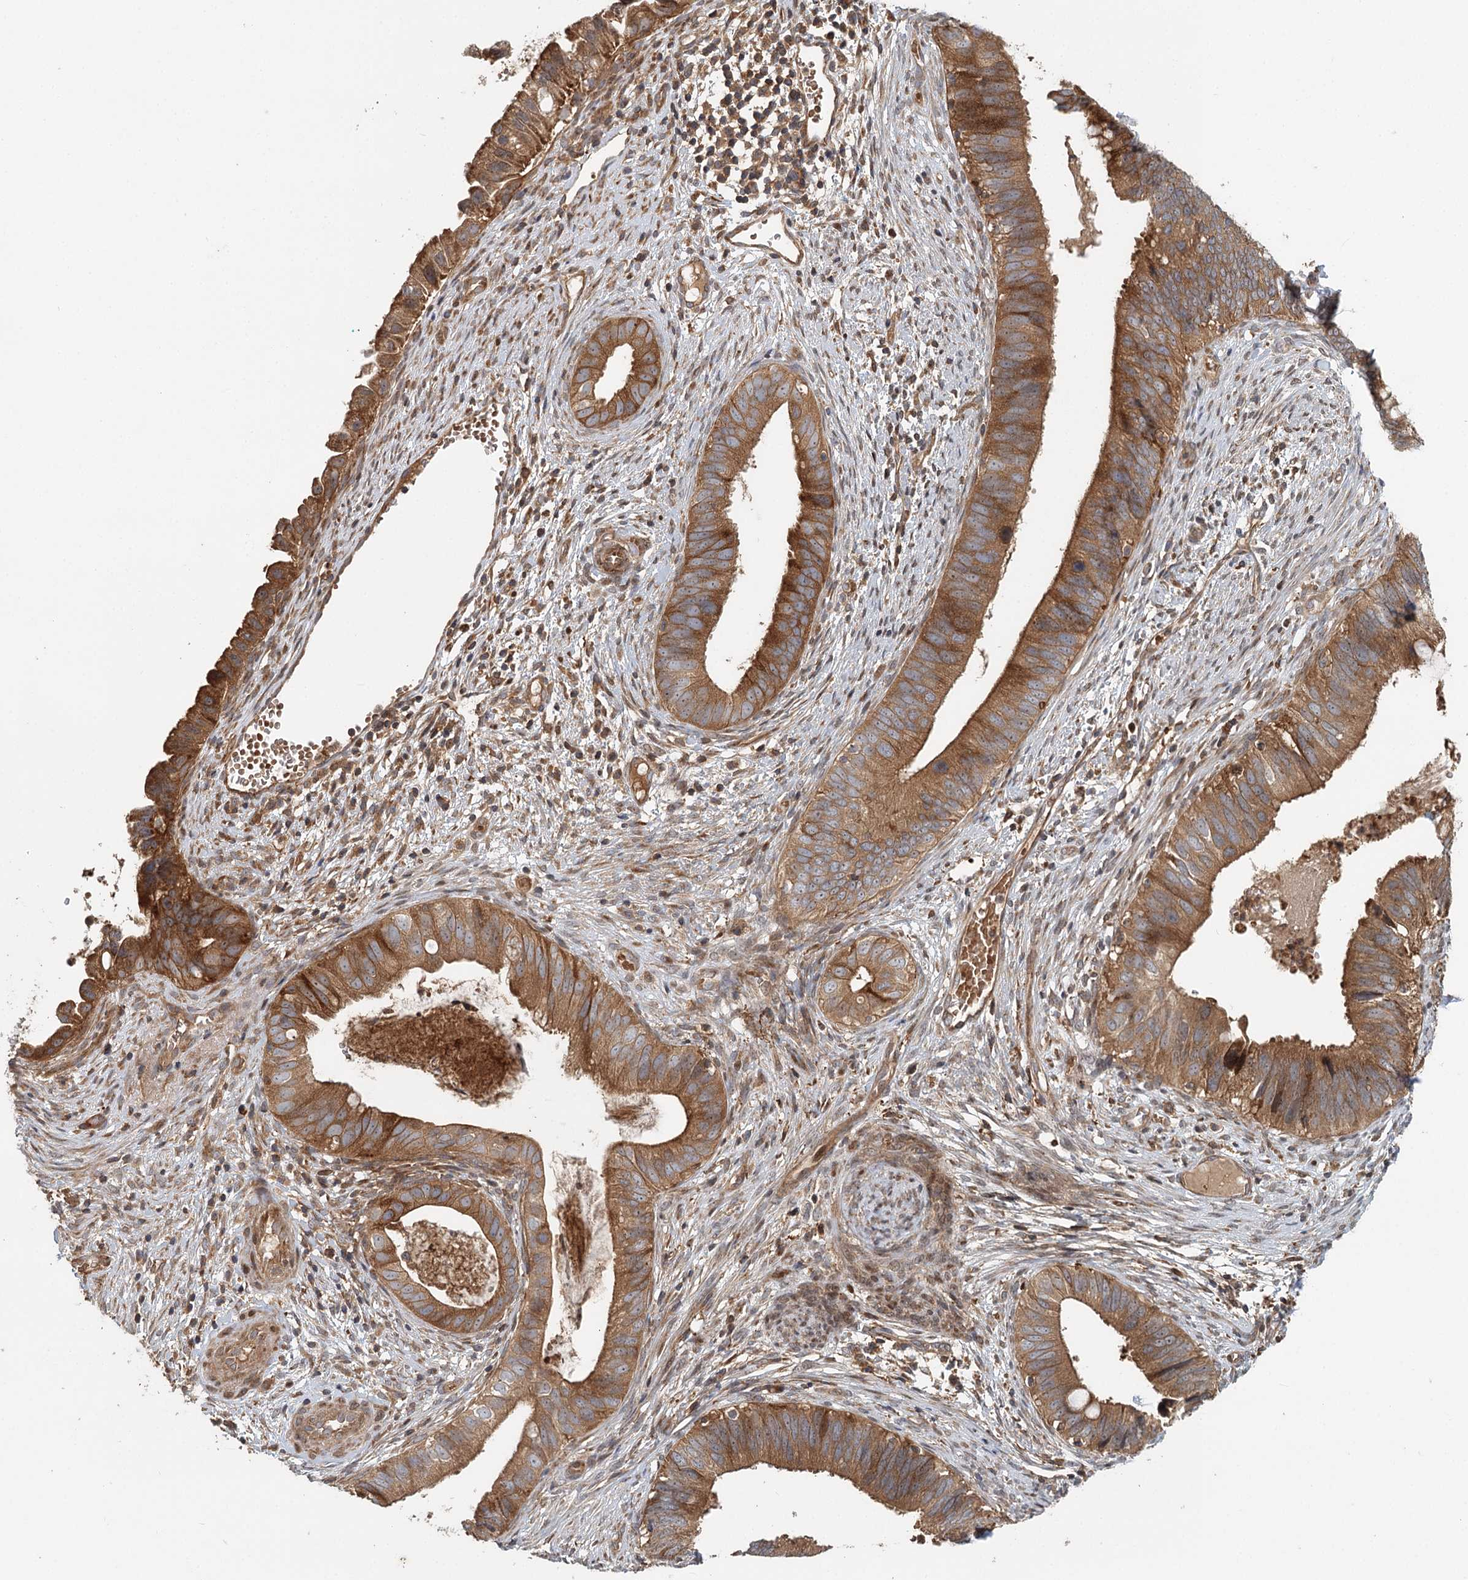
{"staining": {"intensity": "moderate", "quantity": ">75%", "location": "cytoplasmic/membranous"}, "tissue": "cervical cancer", "cell_type": "Tumor cells", "image_type": "cancer", "snomed": [{"axis": "morphology", "description": "Adenocarcinoma, NOS"}, {"axis": "topography", "description": "Cervix"}], "caption": "Adenocarcinoma (cervical) stained for a protein shows moderate cytoplasmic/membranous positivity in tumor cells.", "gene": "RNF111", "patient": {"sex": "female", "age": 42}}